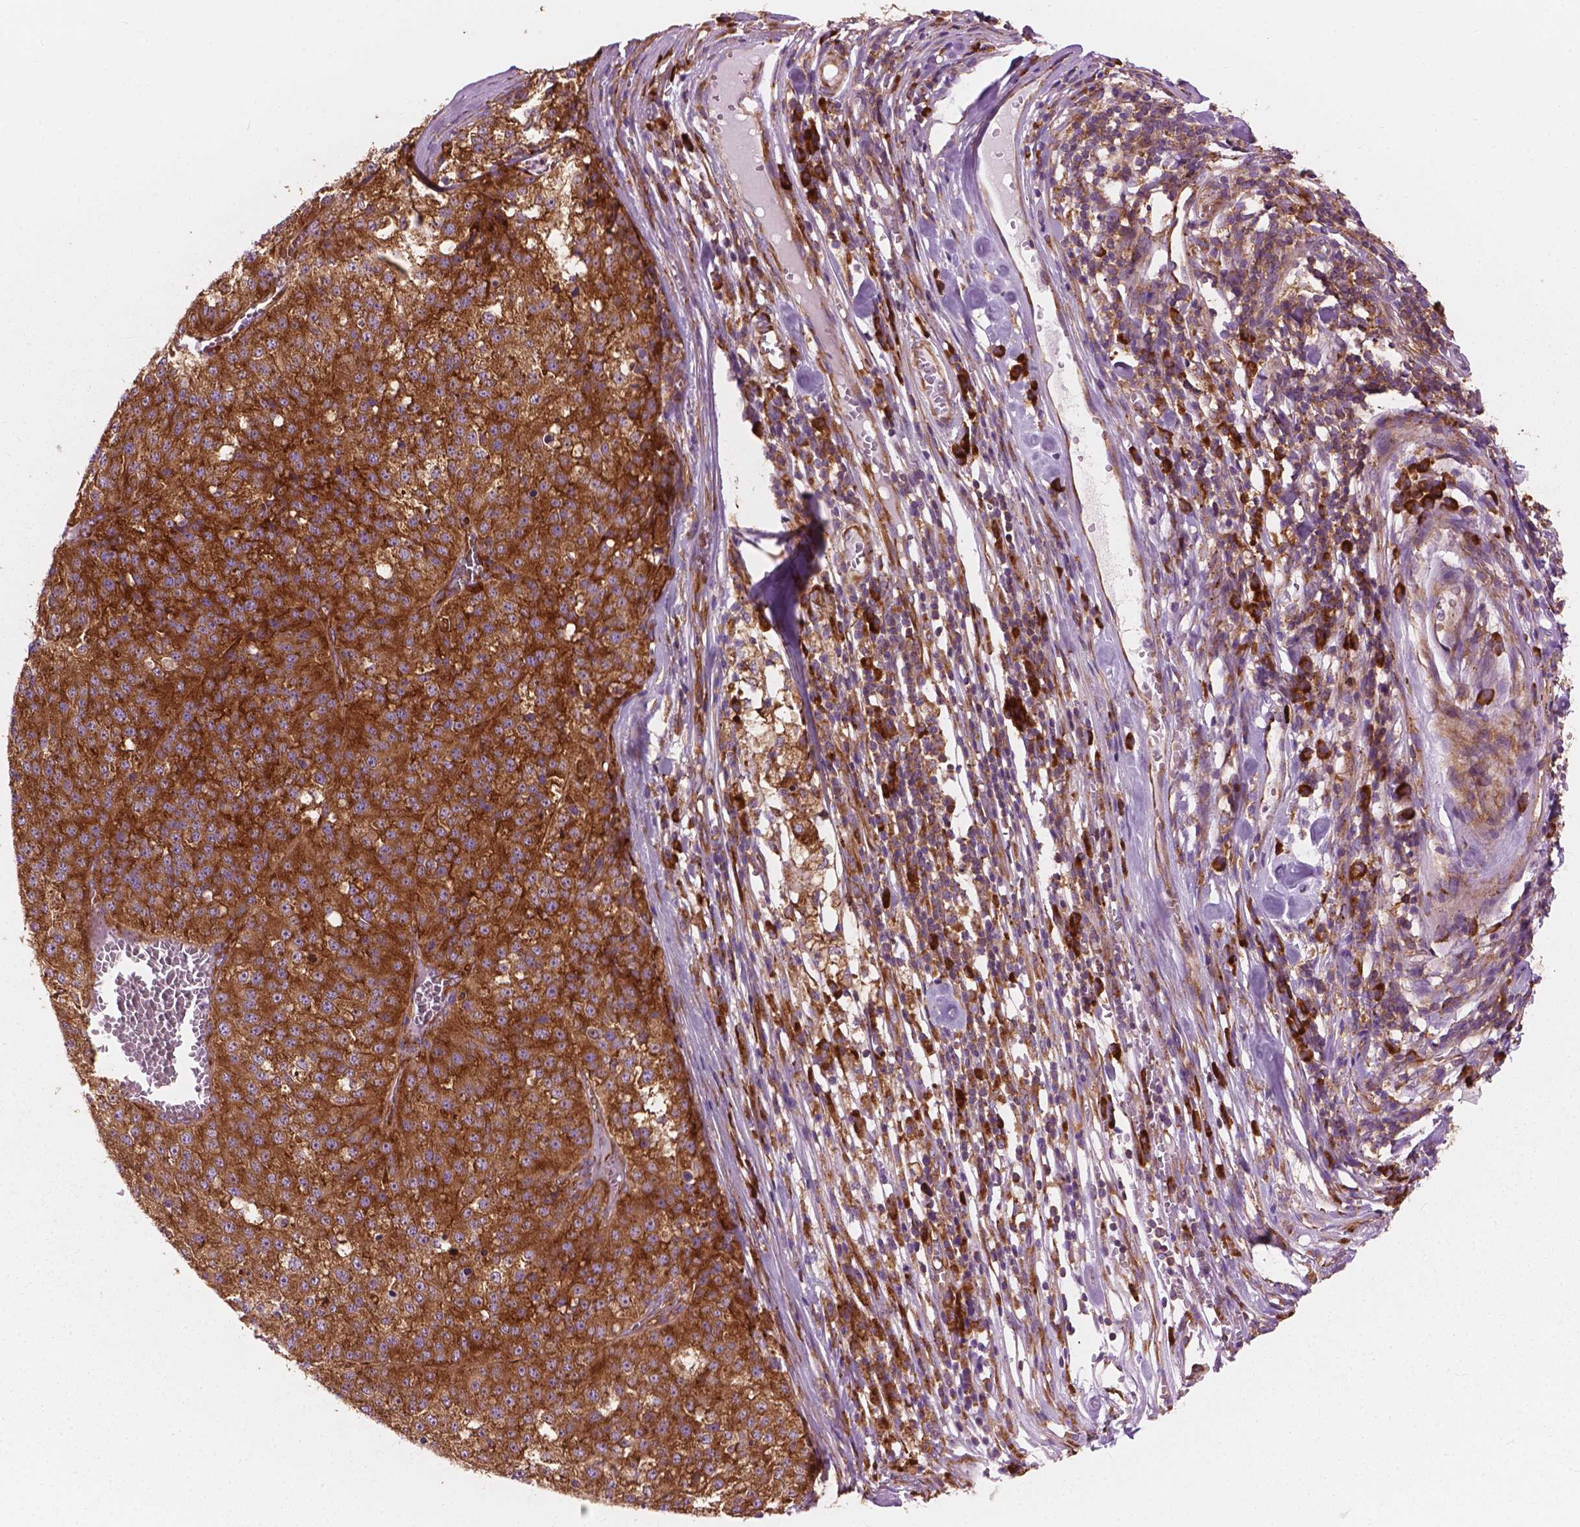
{"staining": {"intensity": "moderate", "quantity": ">75%", "location": "cytoplasmic/membranous"}, "tissue": "melanoma", "cell_type": "Tumor cells", "image_type": "cancer", "snomed": [{"axis": "morphology", "description": "Malignant melanoma, Metastatic site"}, {"axis": "topography", "description": "Lymph node"}], "caption": "Human malignant melanoma (metastatic site) stained for a protein (brown) displays moderate cytoplasmic/membranous positive expression in about >75% of tumor cells.", "gene": "RPL37A", "patient": {"sex": "female", "age": 64}}